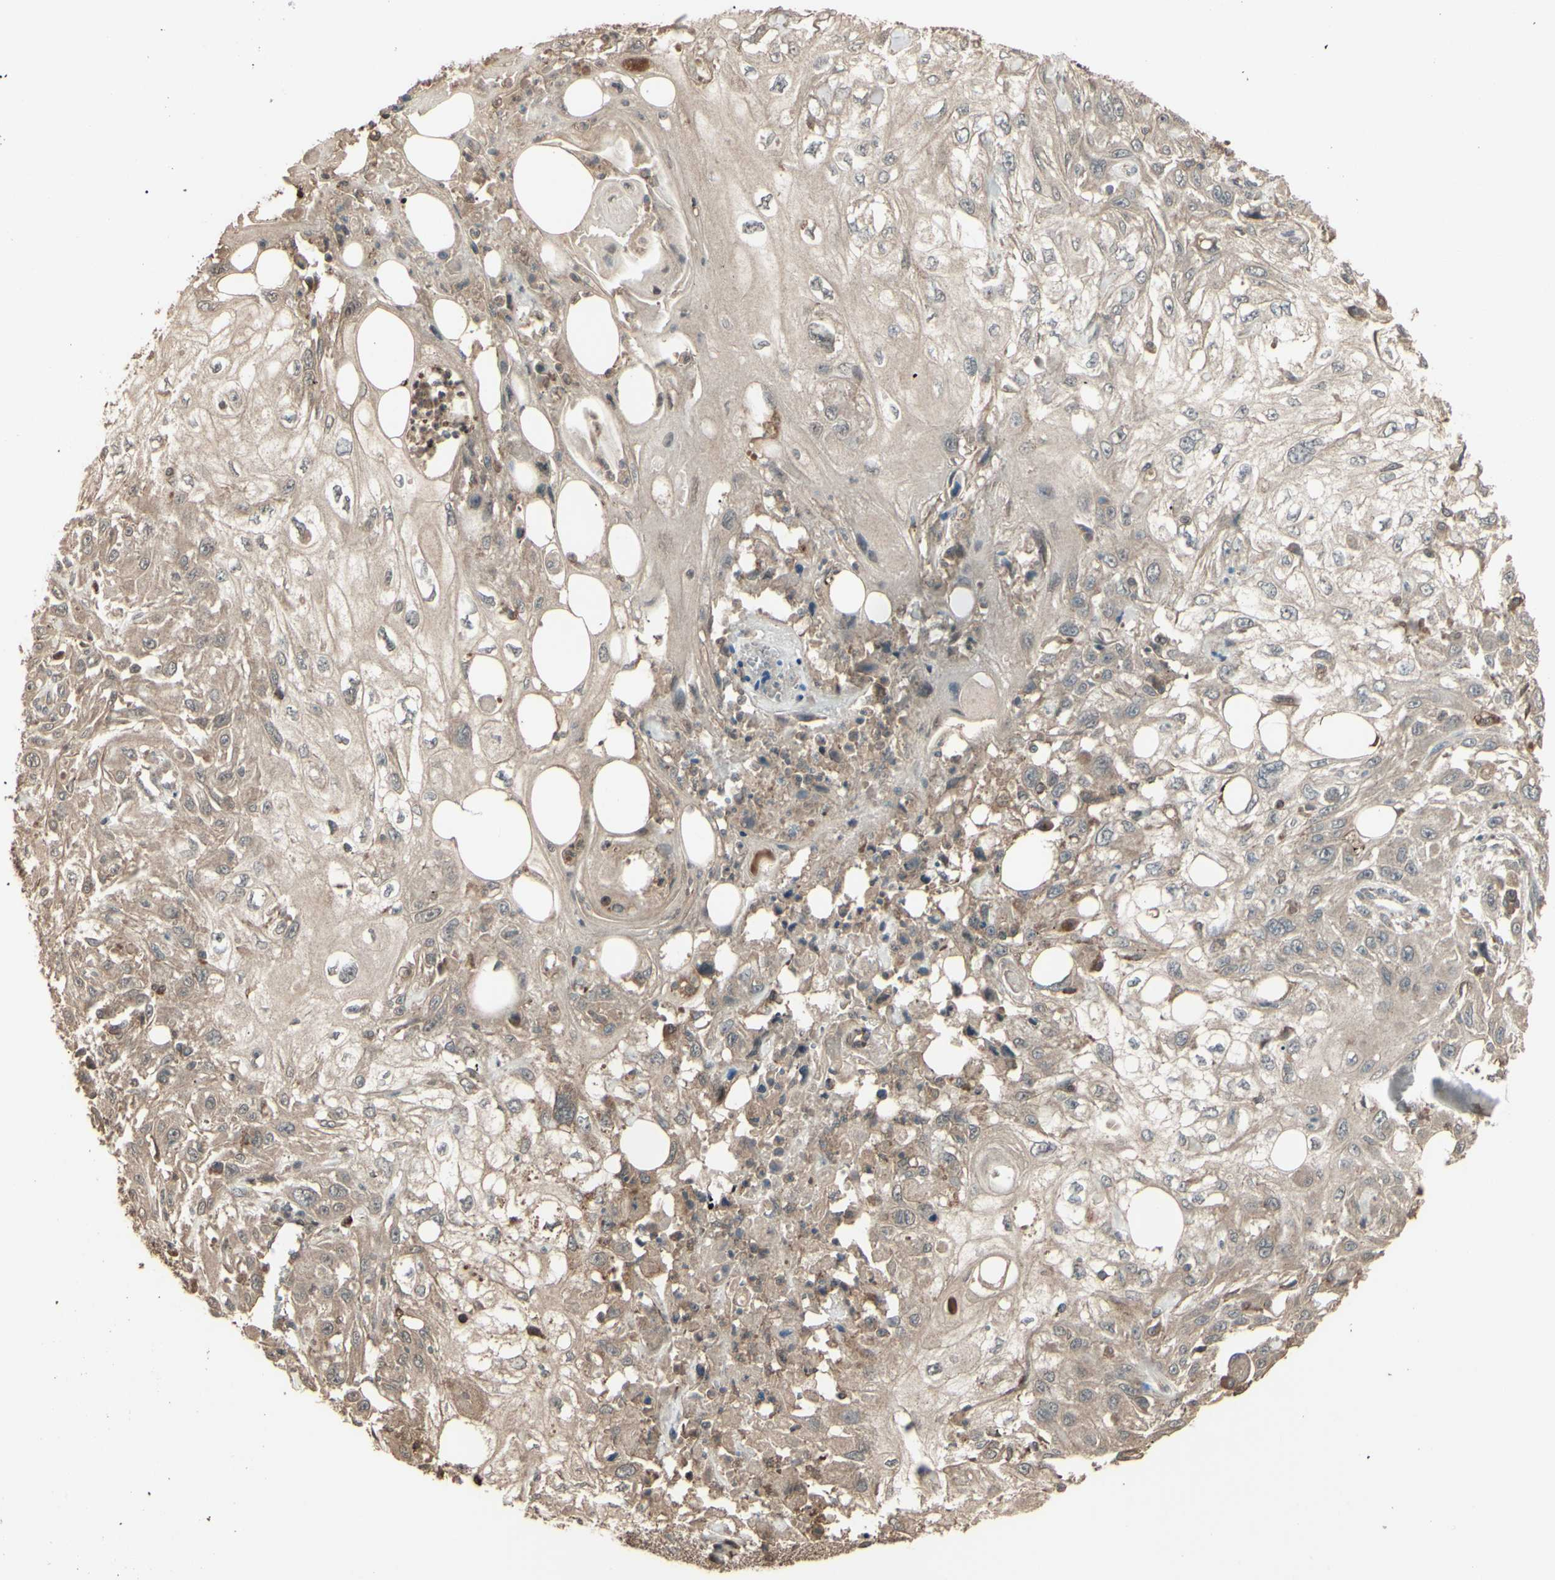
{"staining": {"intensity": "weak", "quantity": ">75%", "location": "cytoplasmic/membranous"}, "tissue": "skin cancer", "cell_type": "Tumor cells", "image_type": "cancer", "snomed": [{"axis": "morphology", "description": "Squamous cell carcinoma, NOS"}, {"axis": "topography", "description": "Skin"}], "caption": "Weak cytoplasmic/membranous staining is present in about >75% of tumor cells in squamous cell carcinoma (skin). (Stains: DAB (3,3'-diaminobenzidine) in brown, nuclei in blue, Microscopy: brightfield microscopy at high magnification).", "gene": "GNAS", "patient": {"sex": "male", "age": 75}}